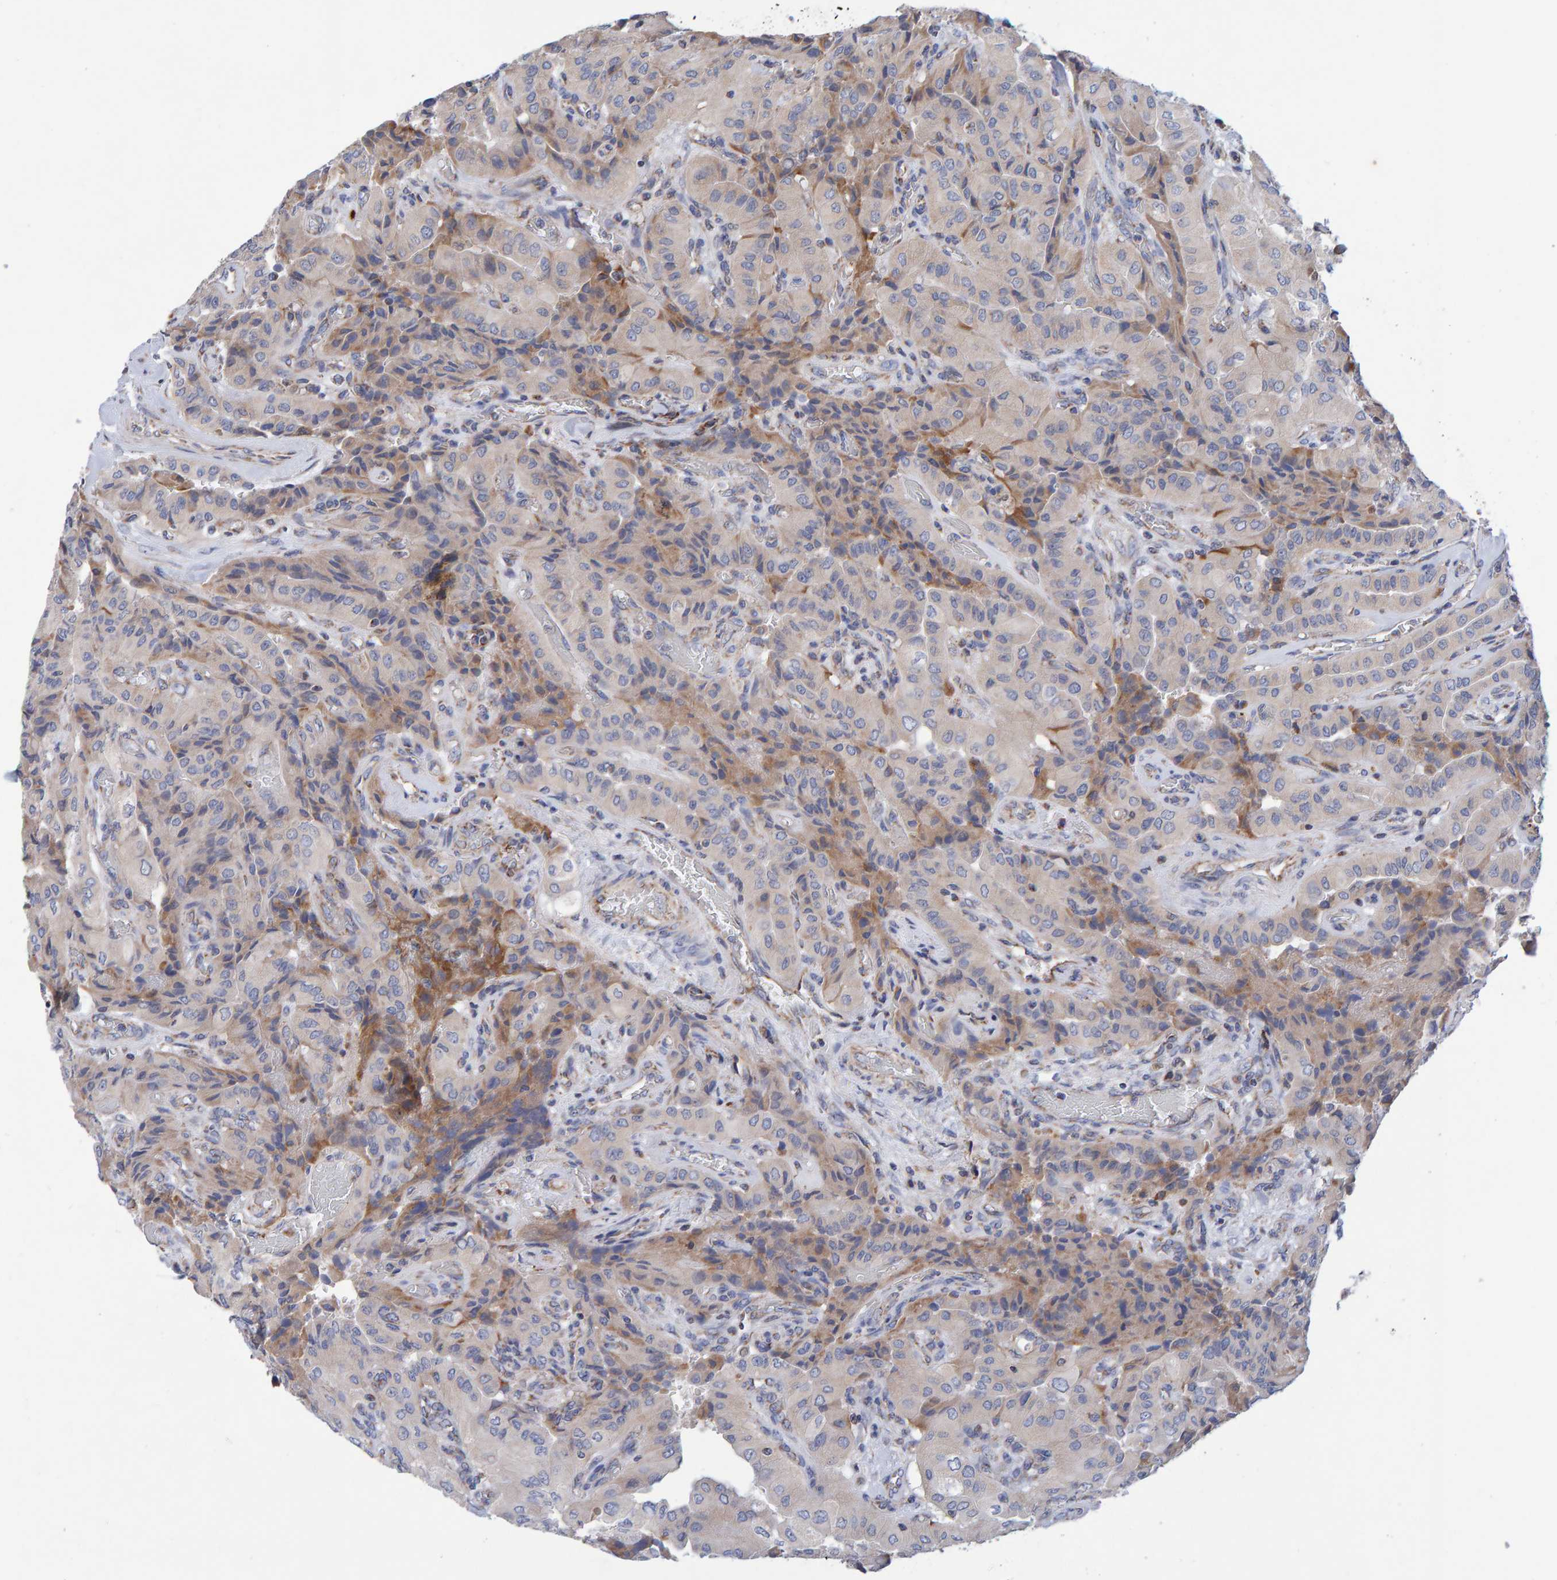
{"staining": {"intensity": "moderate", "quantity": ">75%", "location": "cytoplasmic/membranous"}, "tissue": "thyroid cancer", "cell_type": "Tumor cells", "image_type": "cancer", "snomed": [{"axis": "morphology", "description": "Papillary adenocarcinoma, NOS"}, {"axis": "topography", "description": "Thyroid gland"}], "caption": "There is medium levels of moderate cytoplasmic/membranous expression in tumor cells of thyroid cancer, as demonstrated by immunohistochemical staining (brown color).", "gene": "EFR3A", "patient": {"sex": "female", "age": 59}}